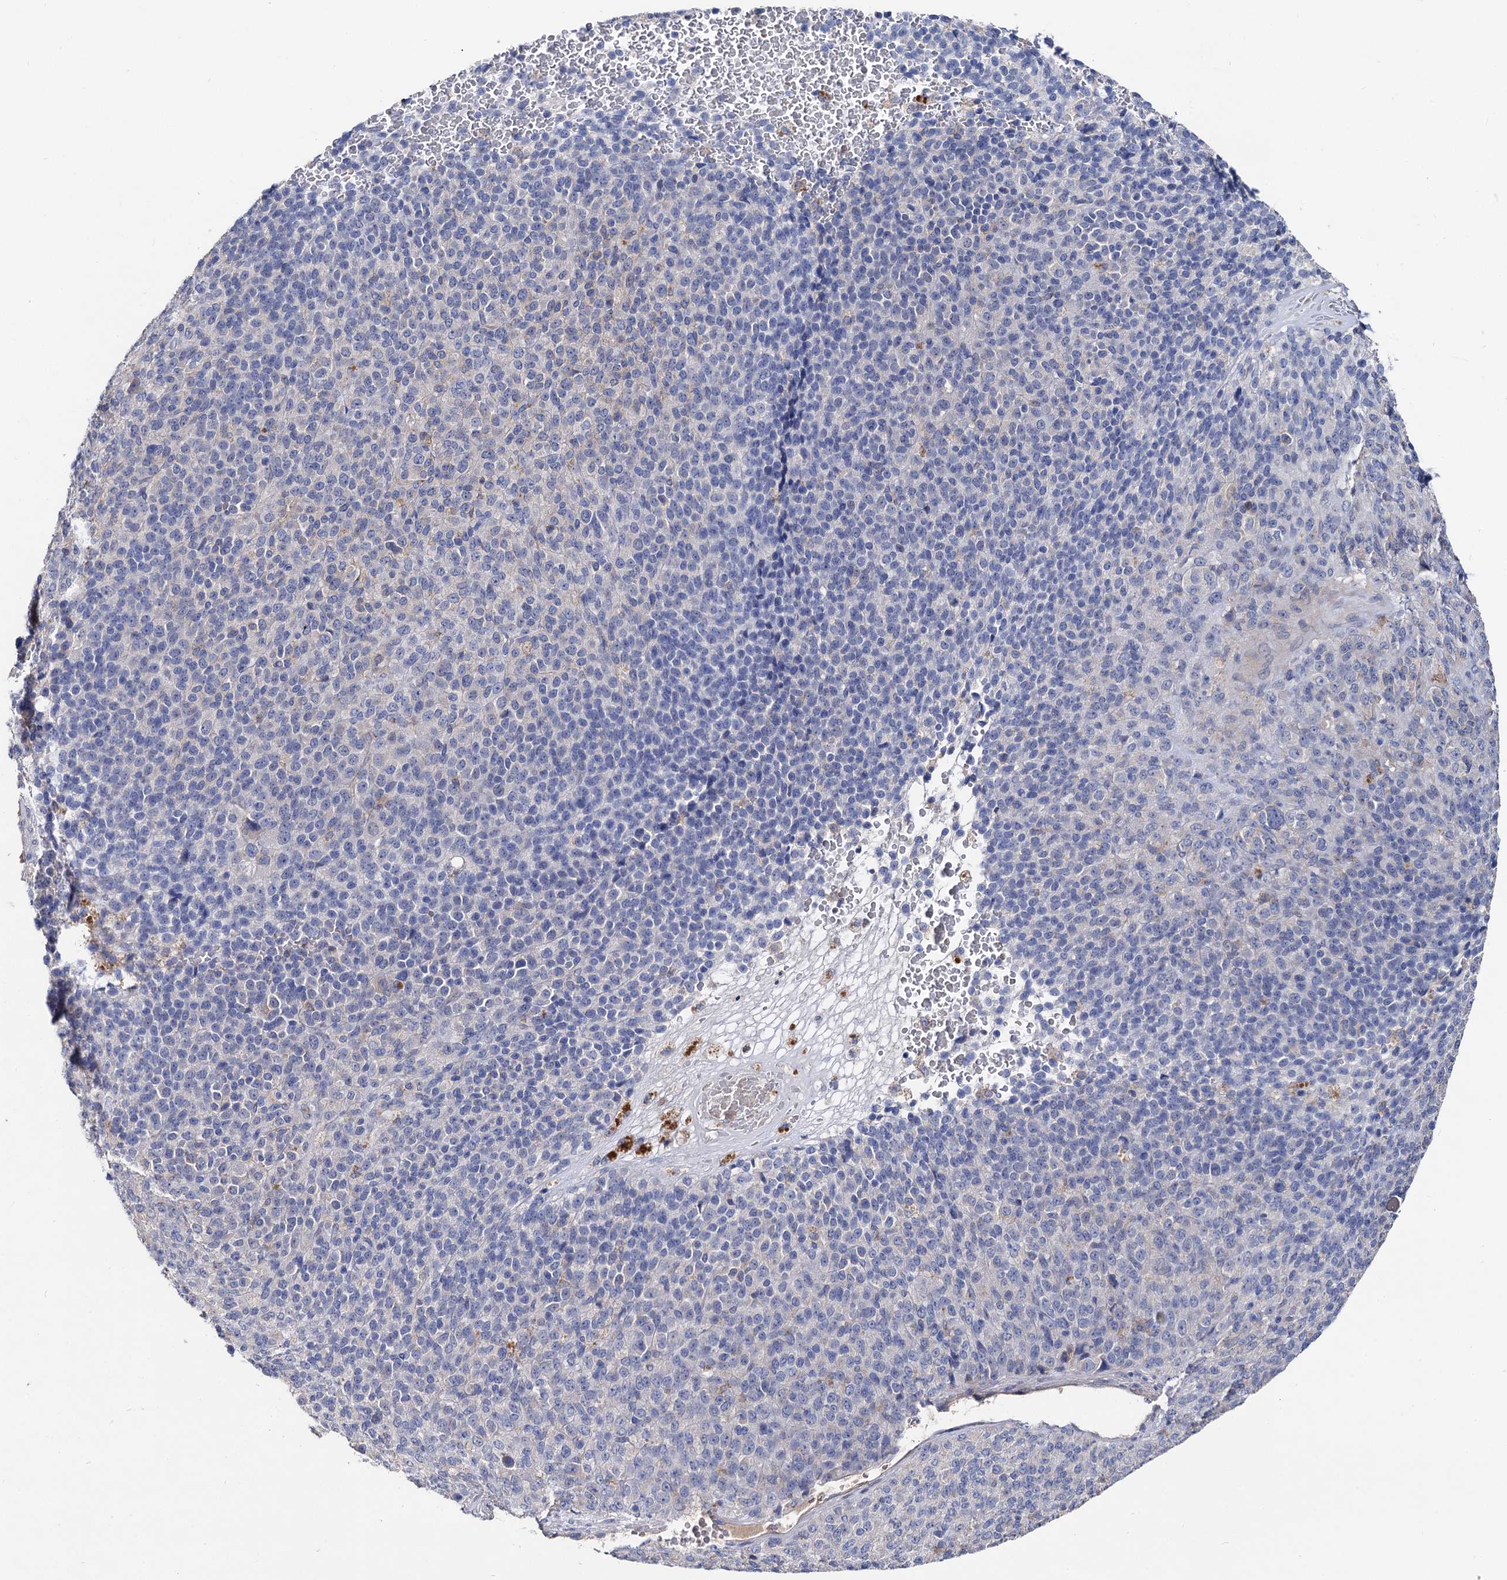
{"staining": {"intensity": "negative", "quantity": "none", "location": "none"}, "tissue": "melanoma", "cell_type": "Tumor cells", "image_type": "cancer", "snomed": [{"axis": "morphology", "description": "Malignant melanoma, Metastatic site"}, {"axis": "topography", "description": "Brain"}], "caption": "IHC histopathology image of neoplastic tissue: melanoma stained with DAB (3,3'-diaminobenzidine) reveals no significant protein staining in tumor cells. The staining was performed using DAB (3,3'-diaminobenzidine) to visualize the protein expression in brown, while the nuclei were stained in blue with hematoxylin (Magnification: 20x).", "gene": "HVCN1", "patient": {"sex": "female", "age": 56}}